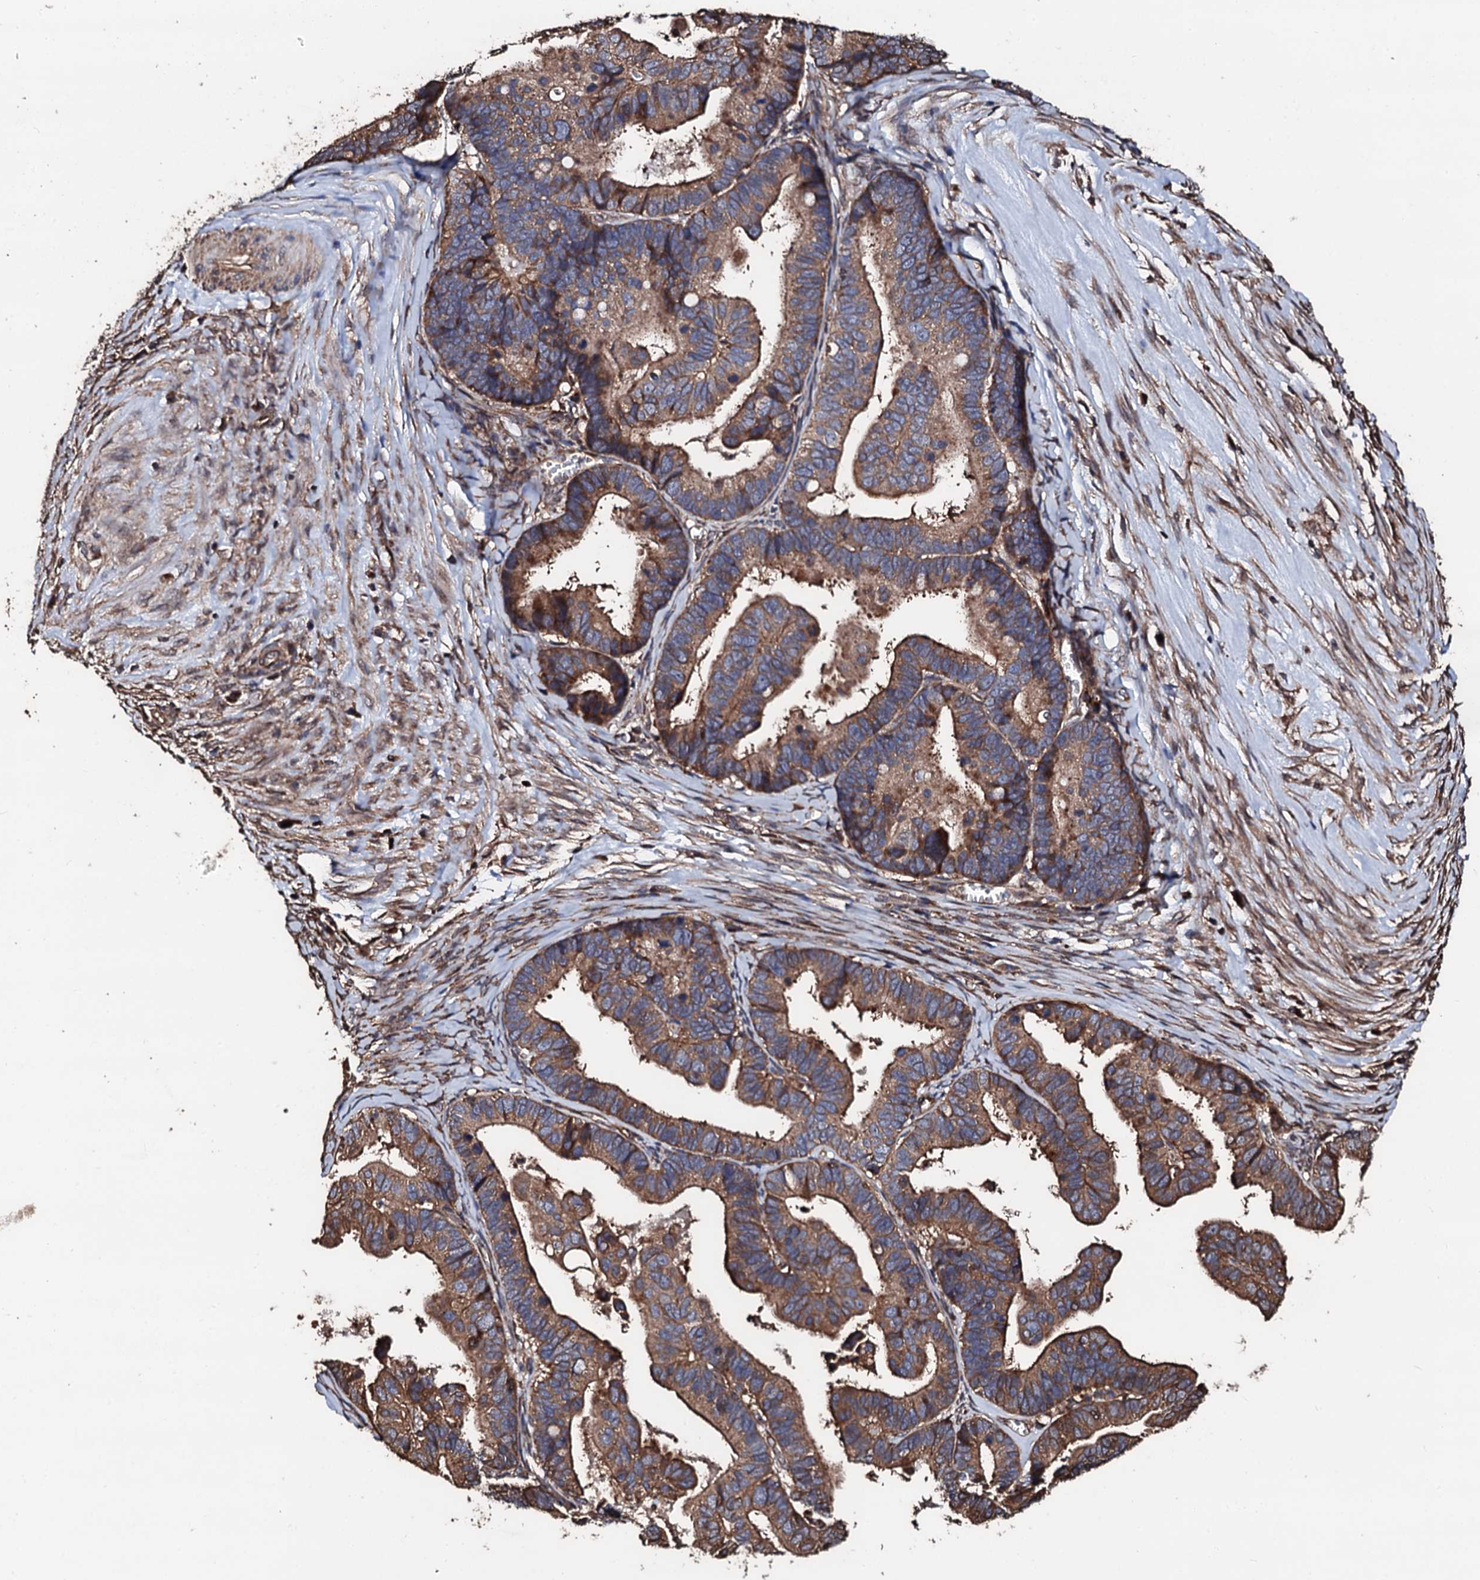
{"staining": {"intensity": "moderate", "quantity": ">75%", "location": "cytoplasmic/membranous"}, "tissue": "ovarian cancer", "cell_type": "Tumor cells", "image_type": "cancer", "snomed": [{"axis": "morphology", "description": "Cystadenocarcinoma, serous, NOS"}, {"axis": "topography", "description": "Ovary"}], "caption": "This is a photomicrograph of immunohistochemistry staining of serous cystadenocarcinoma (ovarian), which shows moderate positivity in the cytoplasmic/membranous of tumor cells.", "gene": "CKAP5", "patient": {"sex": "female", "age": 56}}